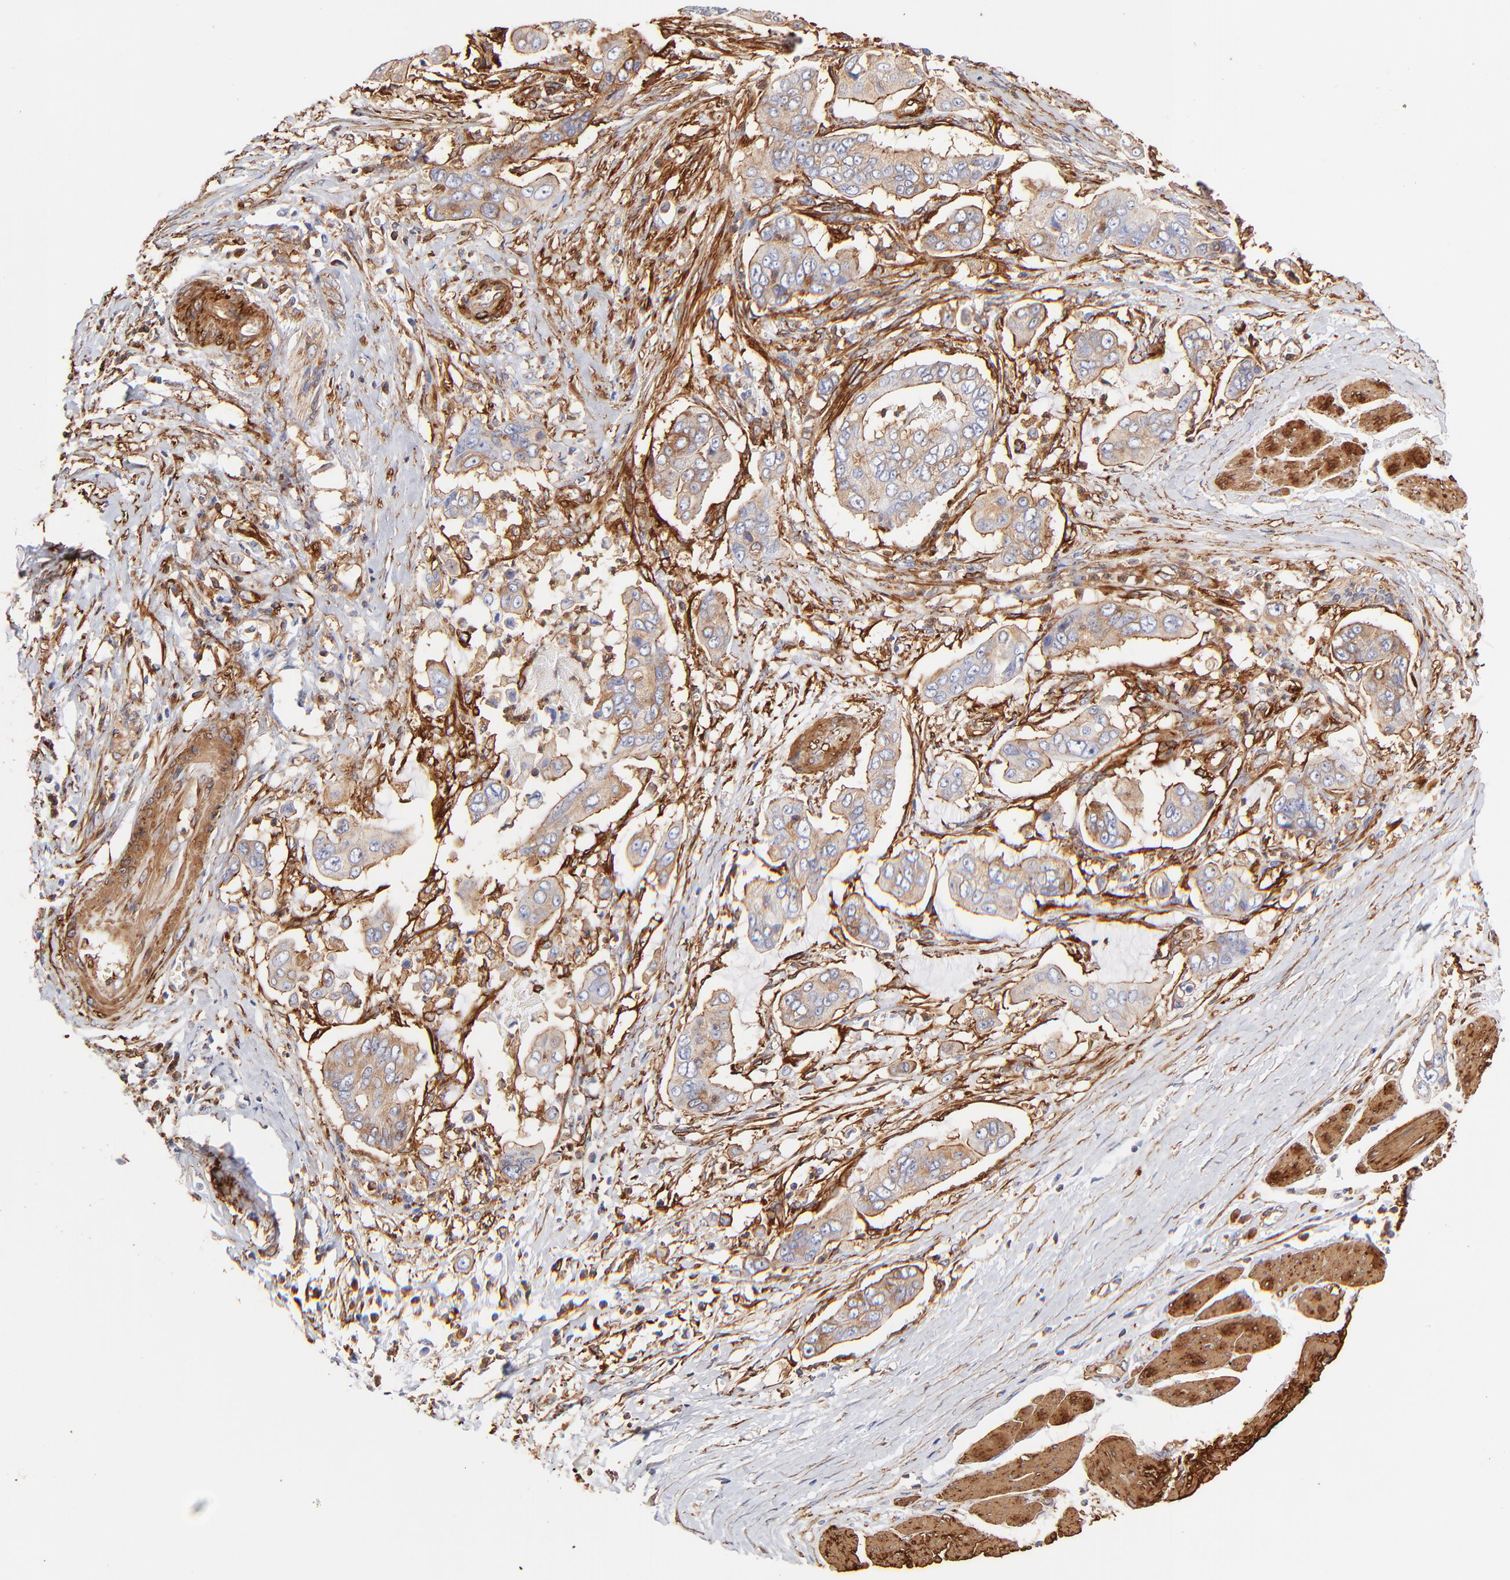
{"staining": {"intensity": "moderate", "quantity": ">75%", "location": "cytoplasmic/membranous"}, "tissue": "stomach cancer", "cell_type": "Tumor cells", "image_type": "cancer", "snomed": [{"axis": "morphology", "description": "Adenocarcinoma, NOS"}, {"axis": "topography", "description": "Stomach, upper"}], "caption": "A brown stain highlights moderate cytoplasmic/membranous staining of a protein in human adenocarcinoma (stomach) tumor cells. Immunohistochemistry stains the protein in brown and the nuclei are stained blue.", "gene": "FLNA", "patient": {"sex": "male", "age": 80}}